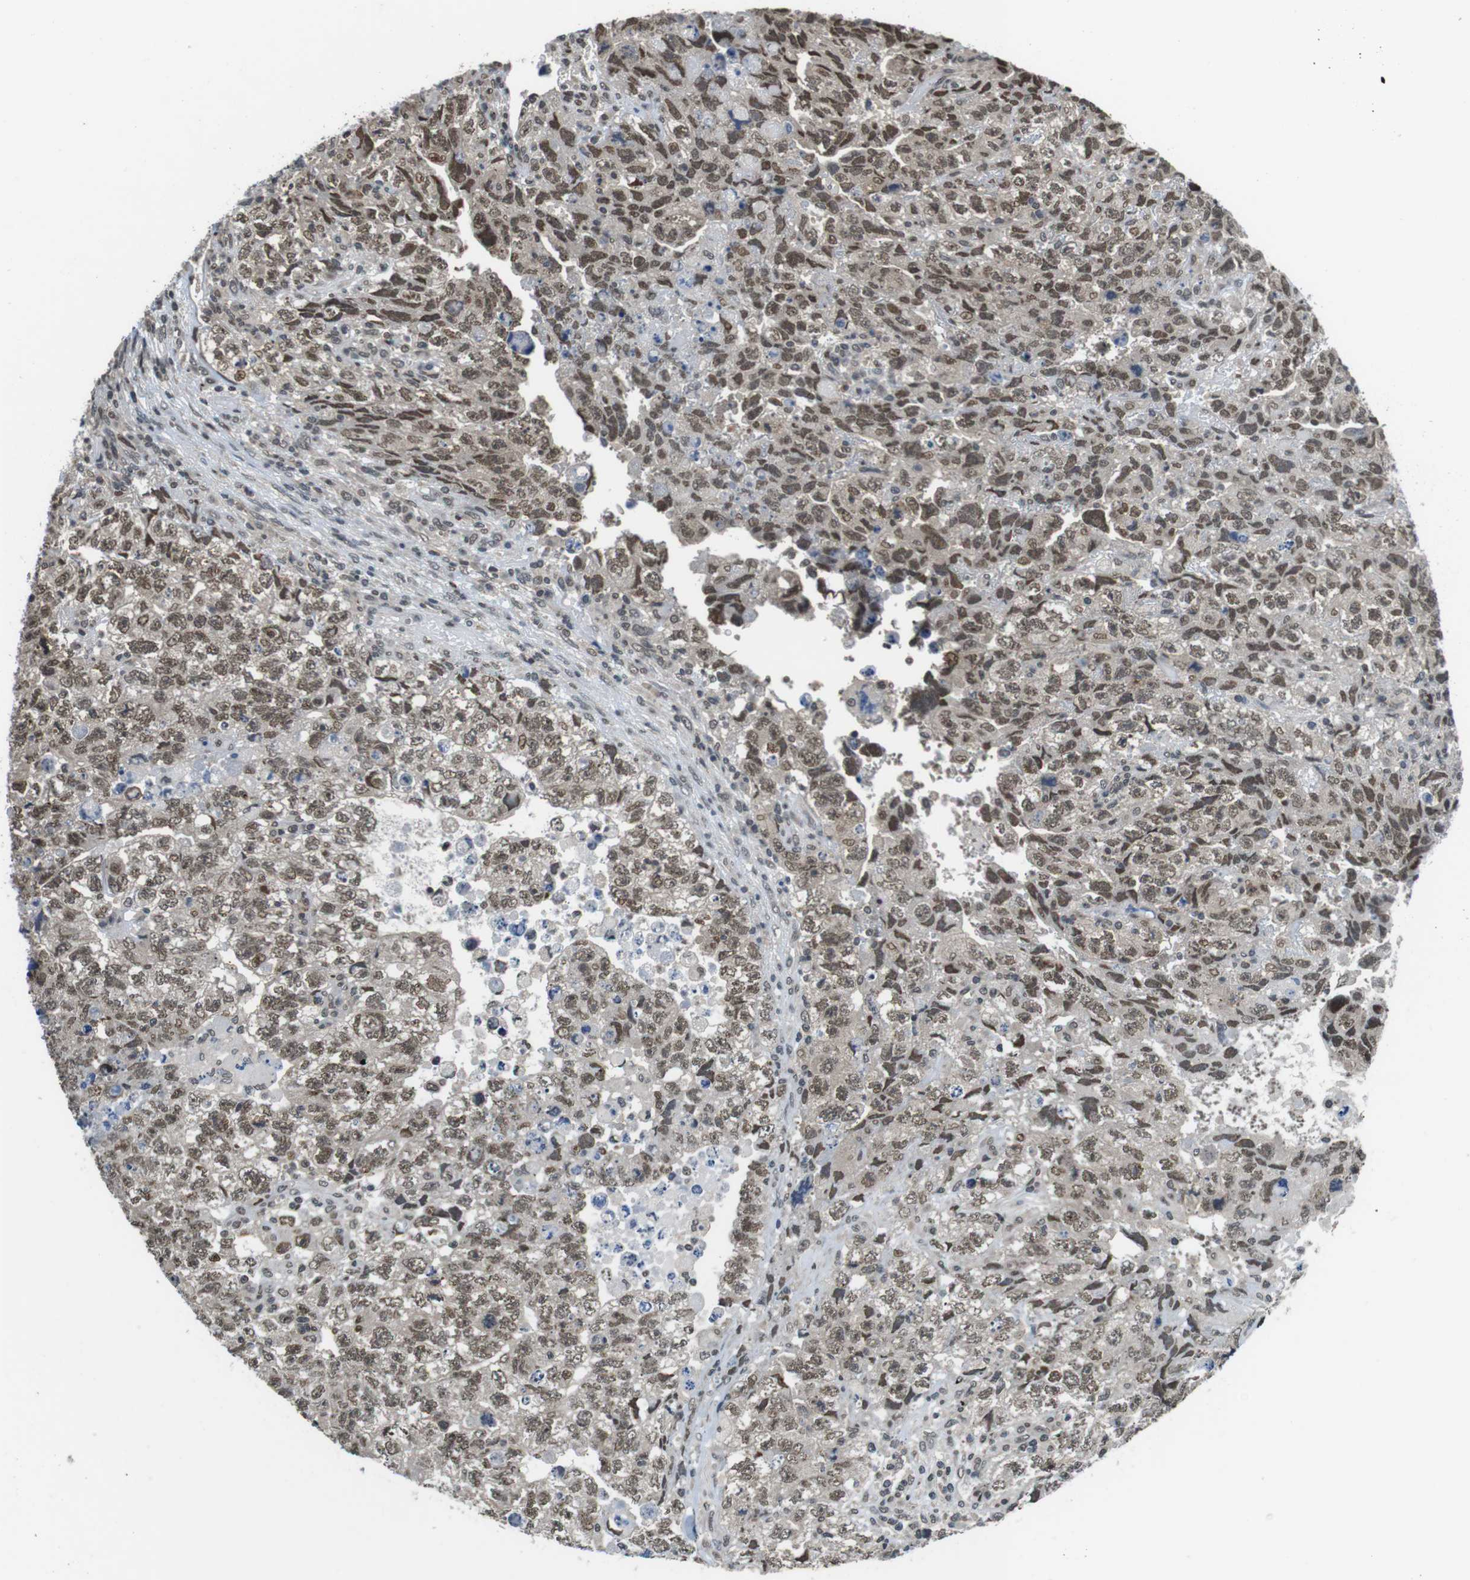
{"staining": {"intensity": "weak", "quantity": ">75%", "location": "nuclear"}, "tissue": "testis cancer", "cell_type": "Tumor cells", "image_type": "cancer", "snomed": [{"axis": "morphology", "description": "Carcinoma, Embryonal, NOS"}, {"axis": "topography", "description": "Testis"}], "caption": "Protein expression analysis of testis cancer shows weak nuclear staining in about >75% of tumor cells.", "gene": "NEK4", "patient": {"sex": "male", "age": 36}}